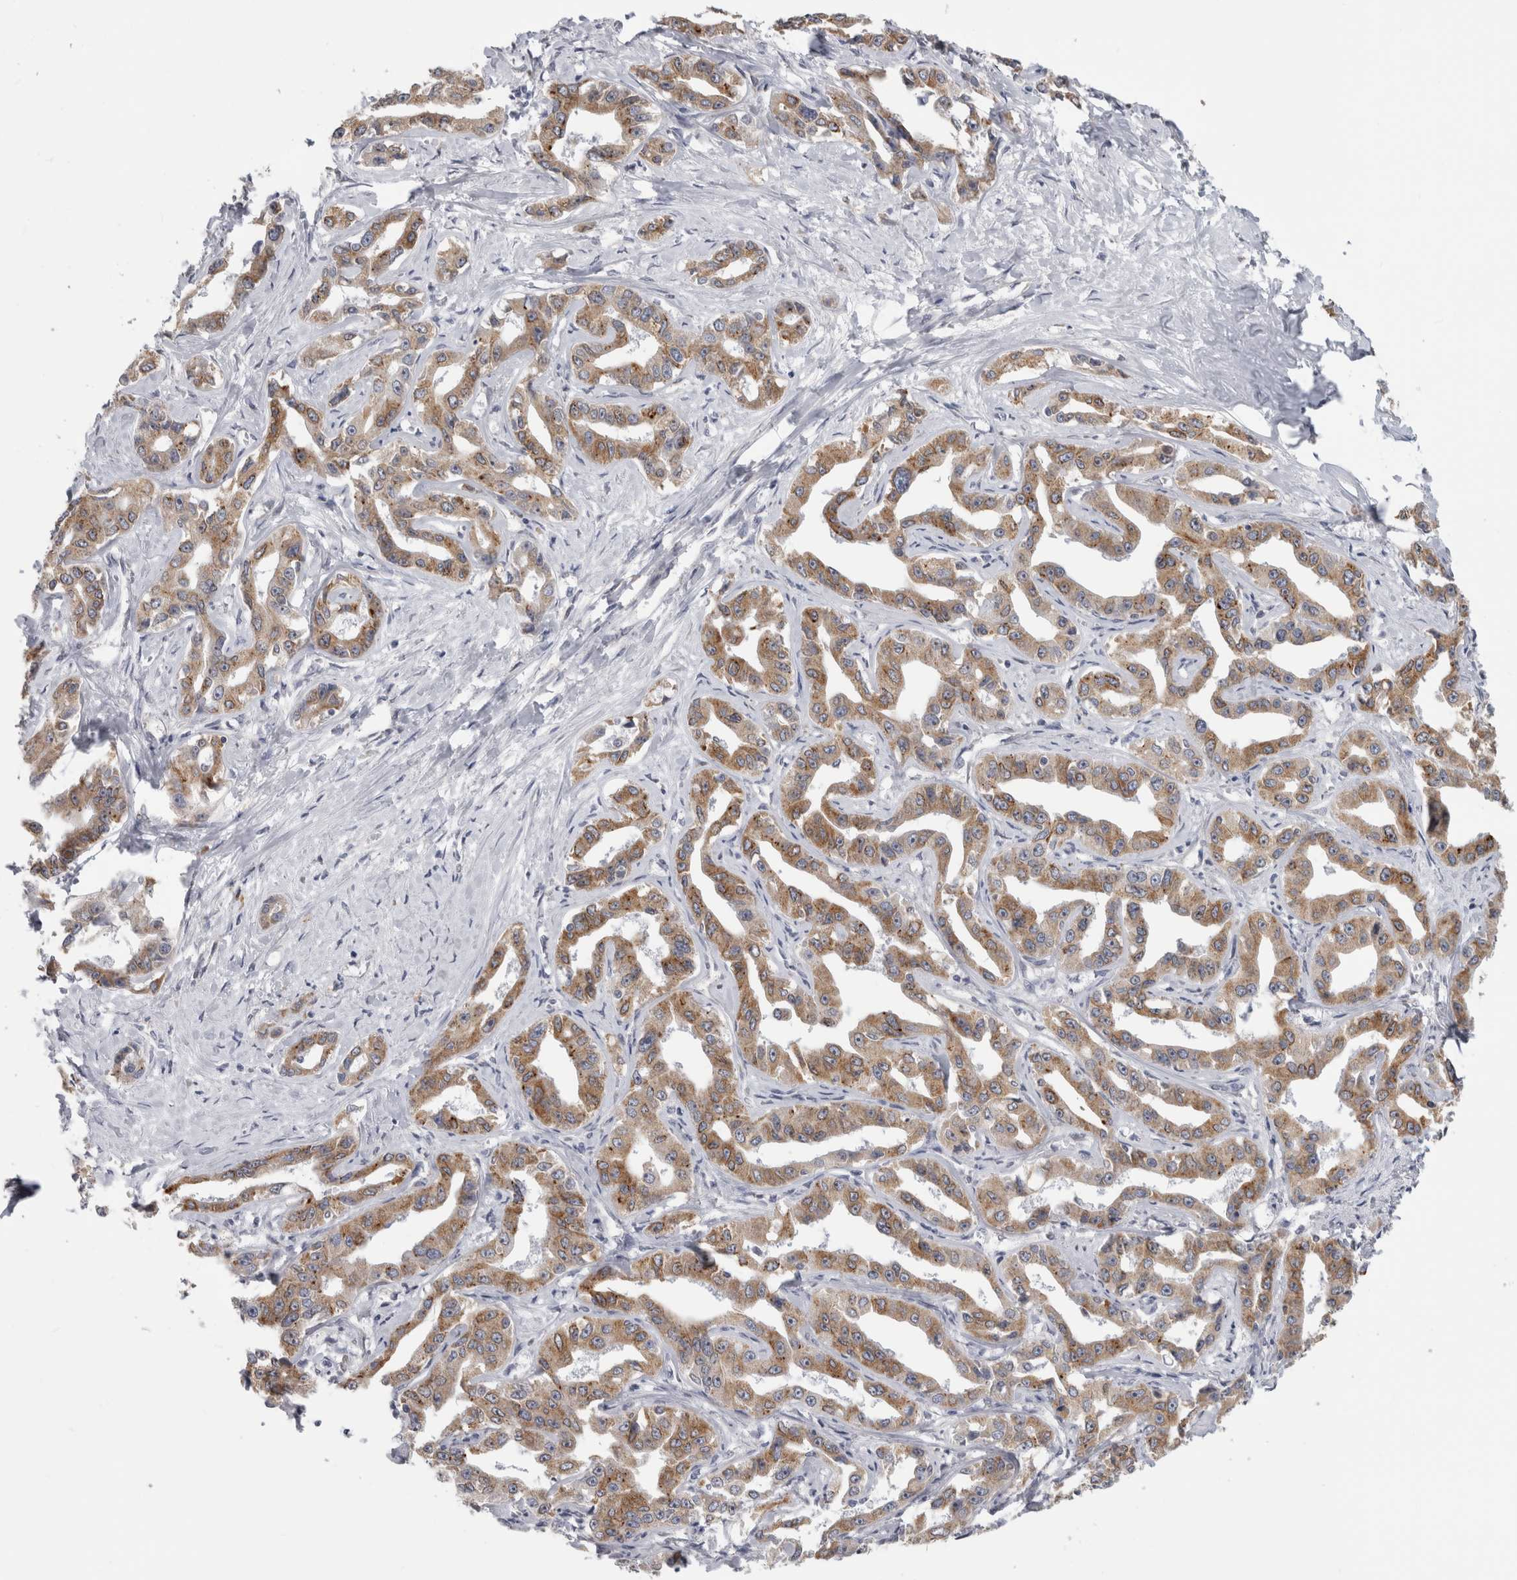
{"staining": {"intensity": "moderate", "quantity": ">75%", "location": "cytoplasmic/membranous"}, "tissue": "liver cancer", "cell_type": "Tumor cells", "image_type": "cancer", "snomed": [{"axis": "morphology", "description": "Cholangiocarcinoma"}, {"axis": "topography", "description": "Liver"}], "caption": "Liver cancer was stained to show a protein in brown. There is medium levels of moderate cytoplasmic/membranous staining in about >75% of tumor cells.", "gene": "TMEM242", "patient": {"sex": "male", "age": 59}}